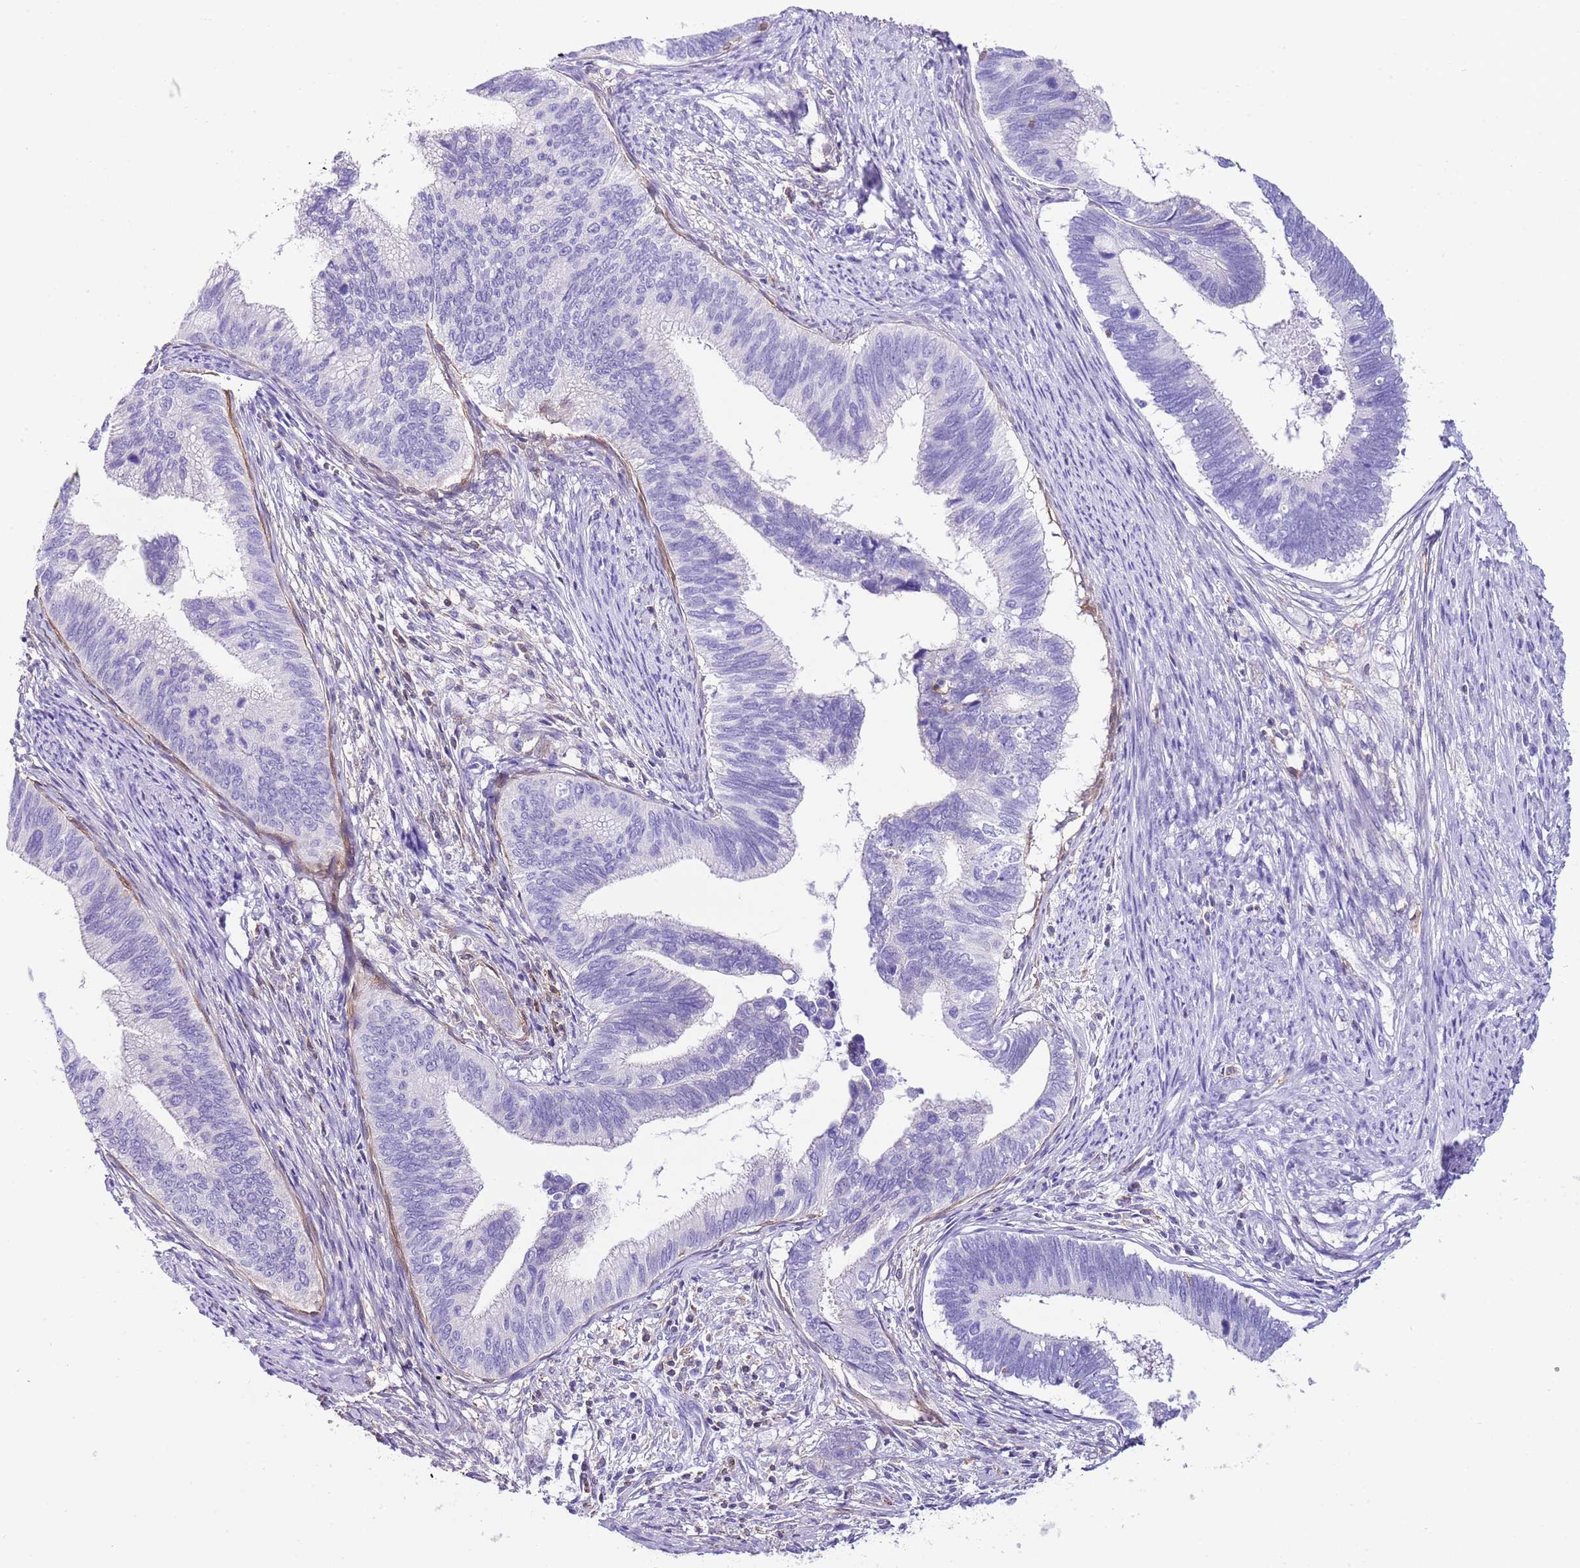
{"staining": {"intensity": "negative", "quantity": "none", "location": "none"}, "tissue": "cervical cancer", "cell_type": "Tumor cells", "image_type": "cancer", "snomed": [{"axis": "morphology", "description": "Adenocarcinoma, NOS"}, {"axis": "topography", "description": "Cervix"}], "caption": "Protein analysis of cervical adenocarcinoma displays no significant expression in tumor cells.", "gene": "CNN2", "patient": {"sex": "female", "age": 42}}